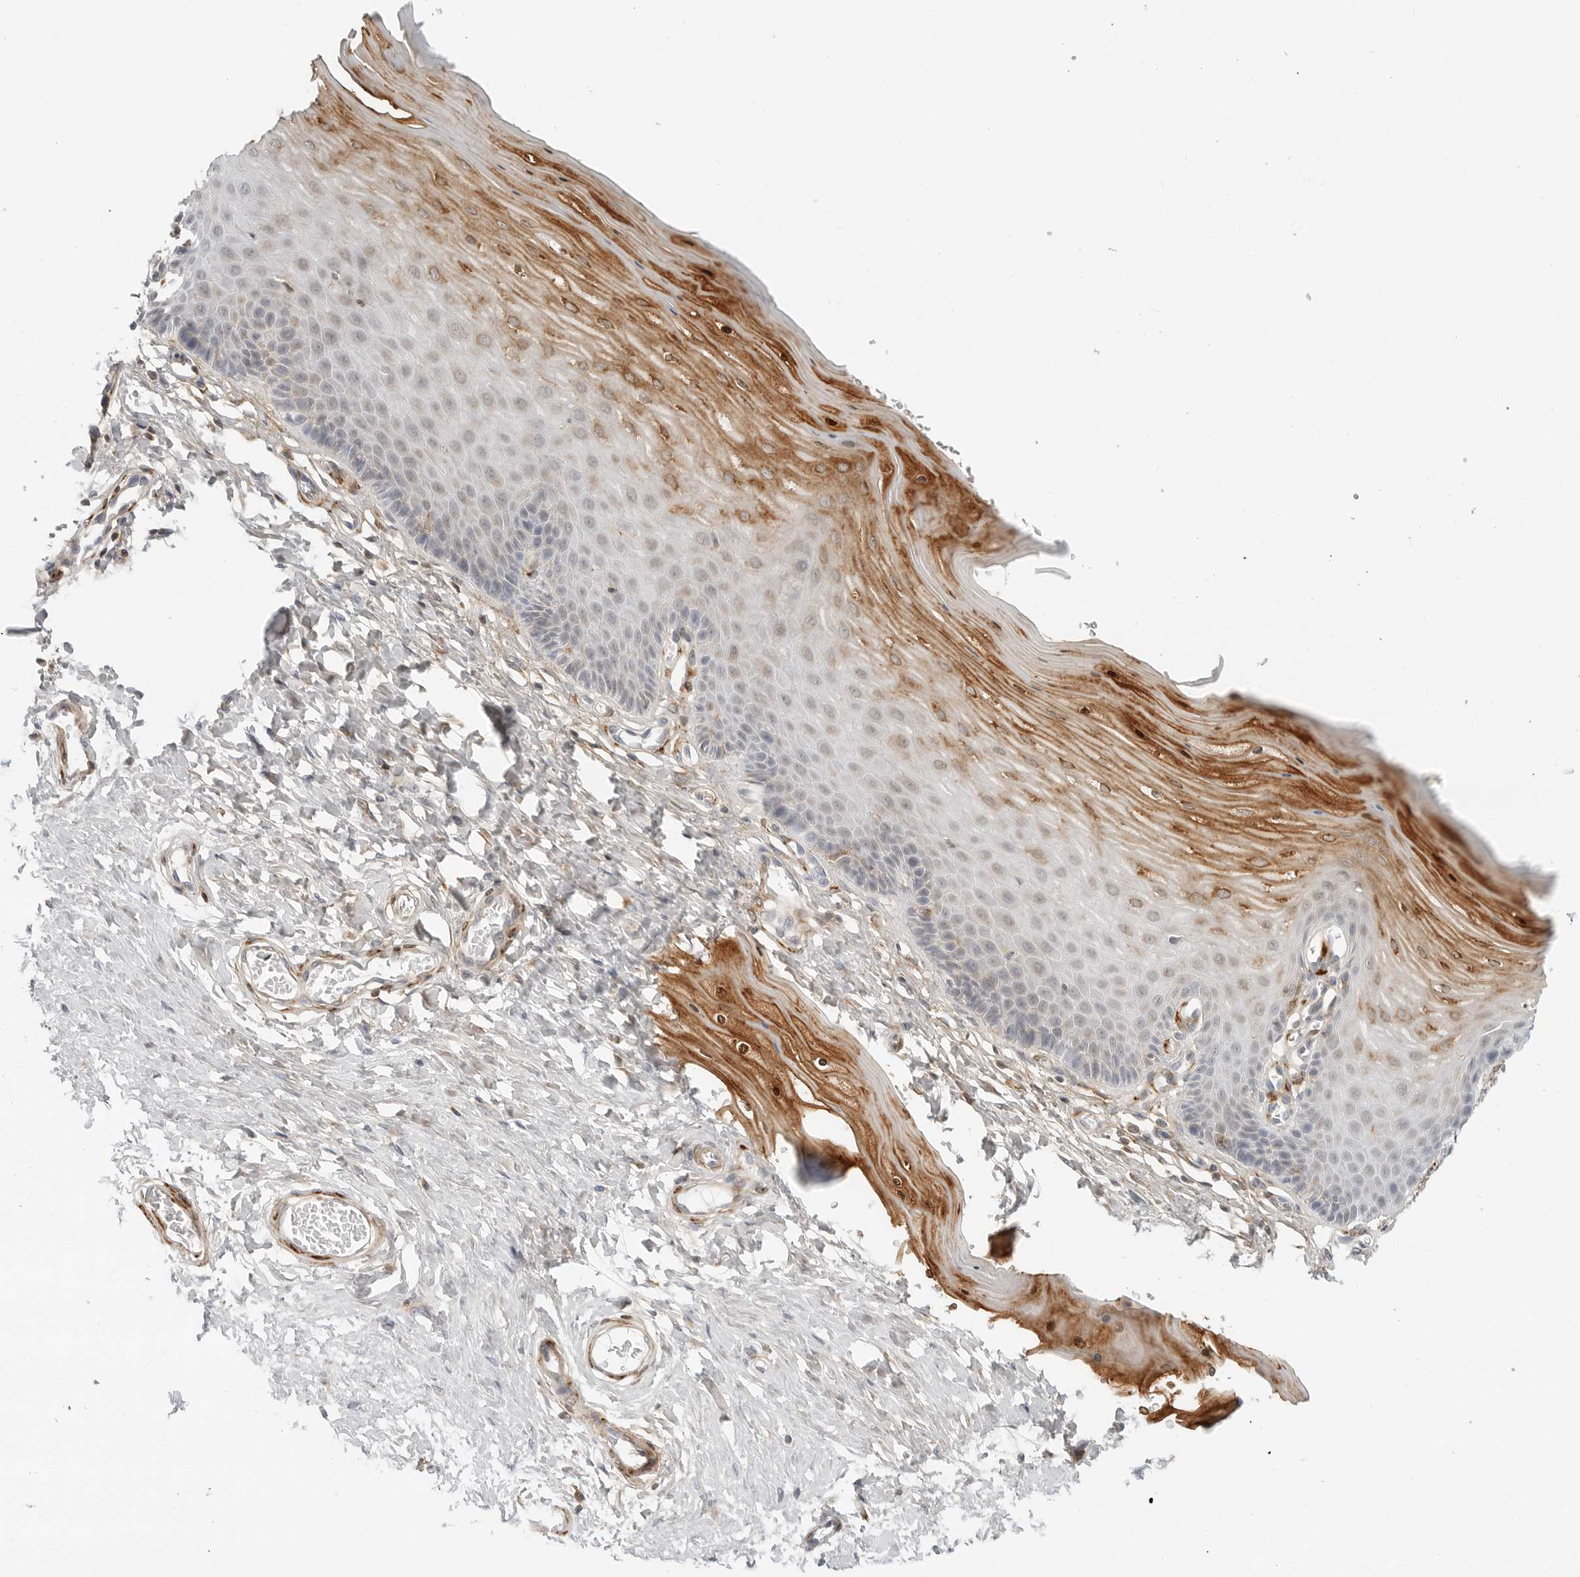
{"staining": {"intensity": "negative", "quantity": "none", "location": "none"}, "tissue": "cervix", "cell_type": "Glandular cells", "image_type": "normal", "snomed": [{"axis": "morphology", "description": "Normal tissue, NOS"}, {"axis": "topography", "description": "Cervix"}], "caption": "A high-resolution photomicrograph shows immunohistochemistry staining of normal cervix, which demonstrates no significant expression in glandular cells. (Stains: DAB (3,3'-diaminobenzidine) immunohistochemistry (IHC) with hematoxylin counter stain, Microscopy: brightfield microscopy at high magnification).", "gene": "C1QTNF1", "patient": {"sex": "female", "age": 55}}